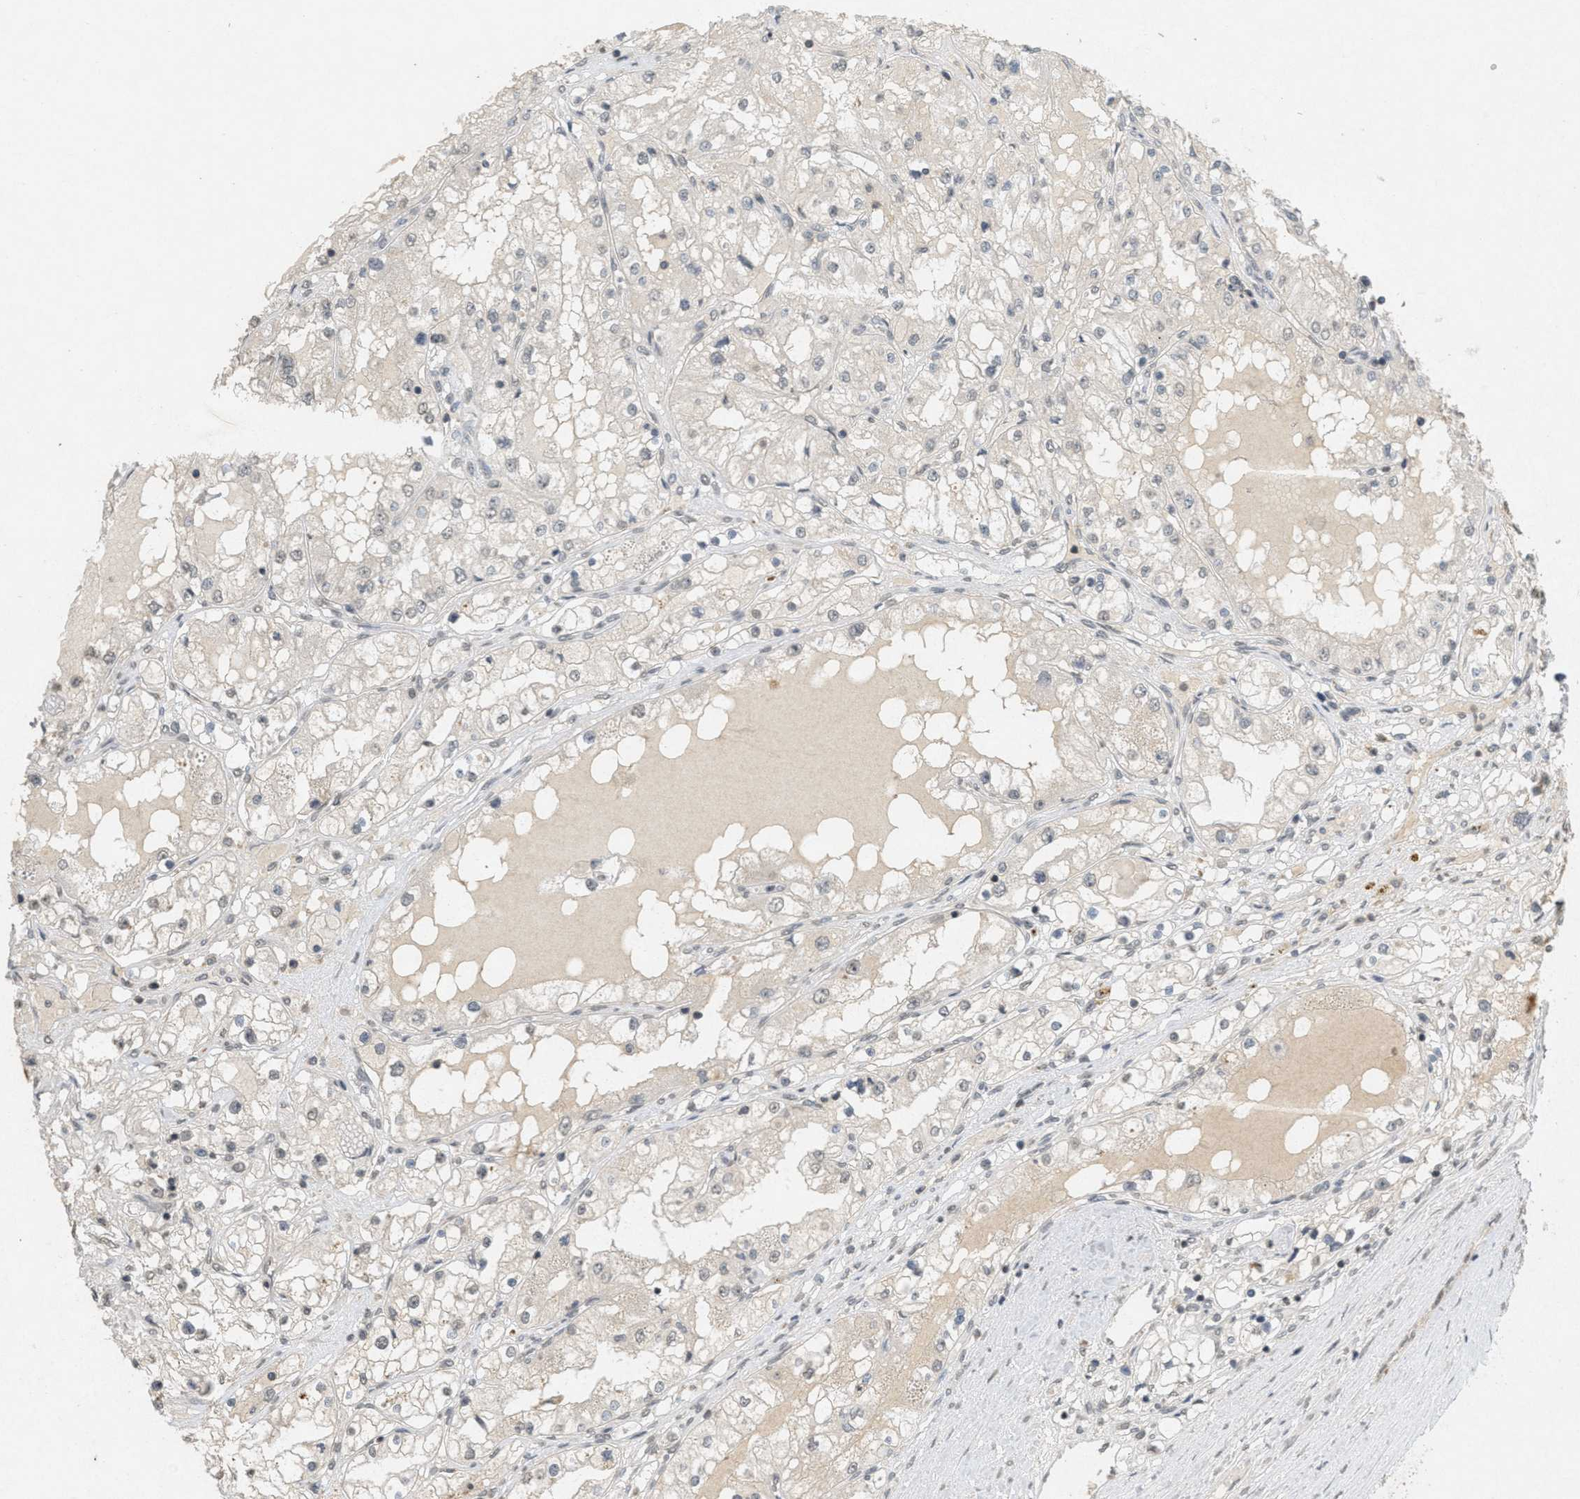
{"staining": {"intensity": "weak", "quantity": "<25%", "location": "nuclear"}, "tissue": "renal cancer", "cell_type": "Tumor cells", "image_type": "cancer", "snomed": [{"axis": "morphology", "description": "Adenocarcinoma, NOS"}, {"axis": "topography", "description": "Kidney"}], "caption": "This is an IHC image of renal cancer. There is no staining in tumor cells.", "gene": "ABHD6", "patient": {"sex": "male", "age": 68}}